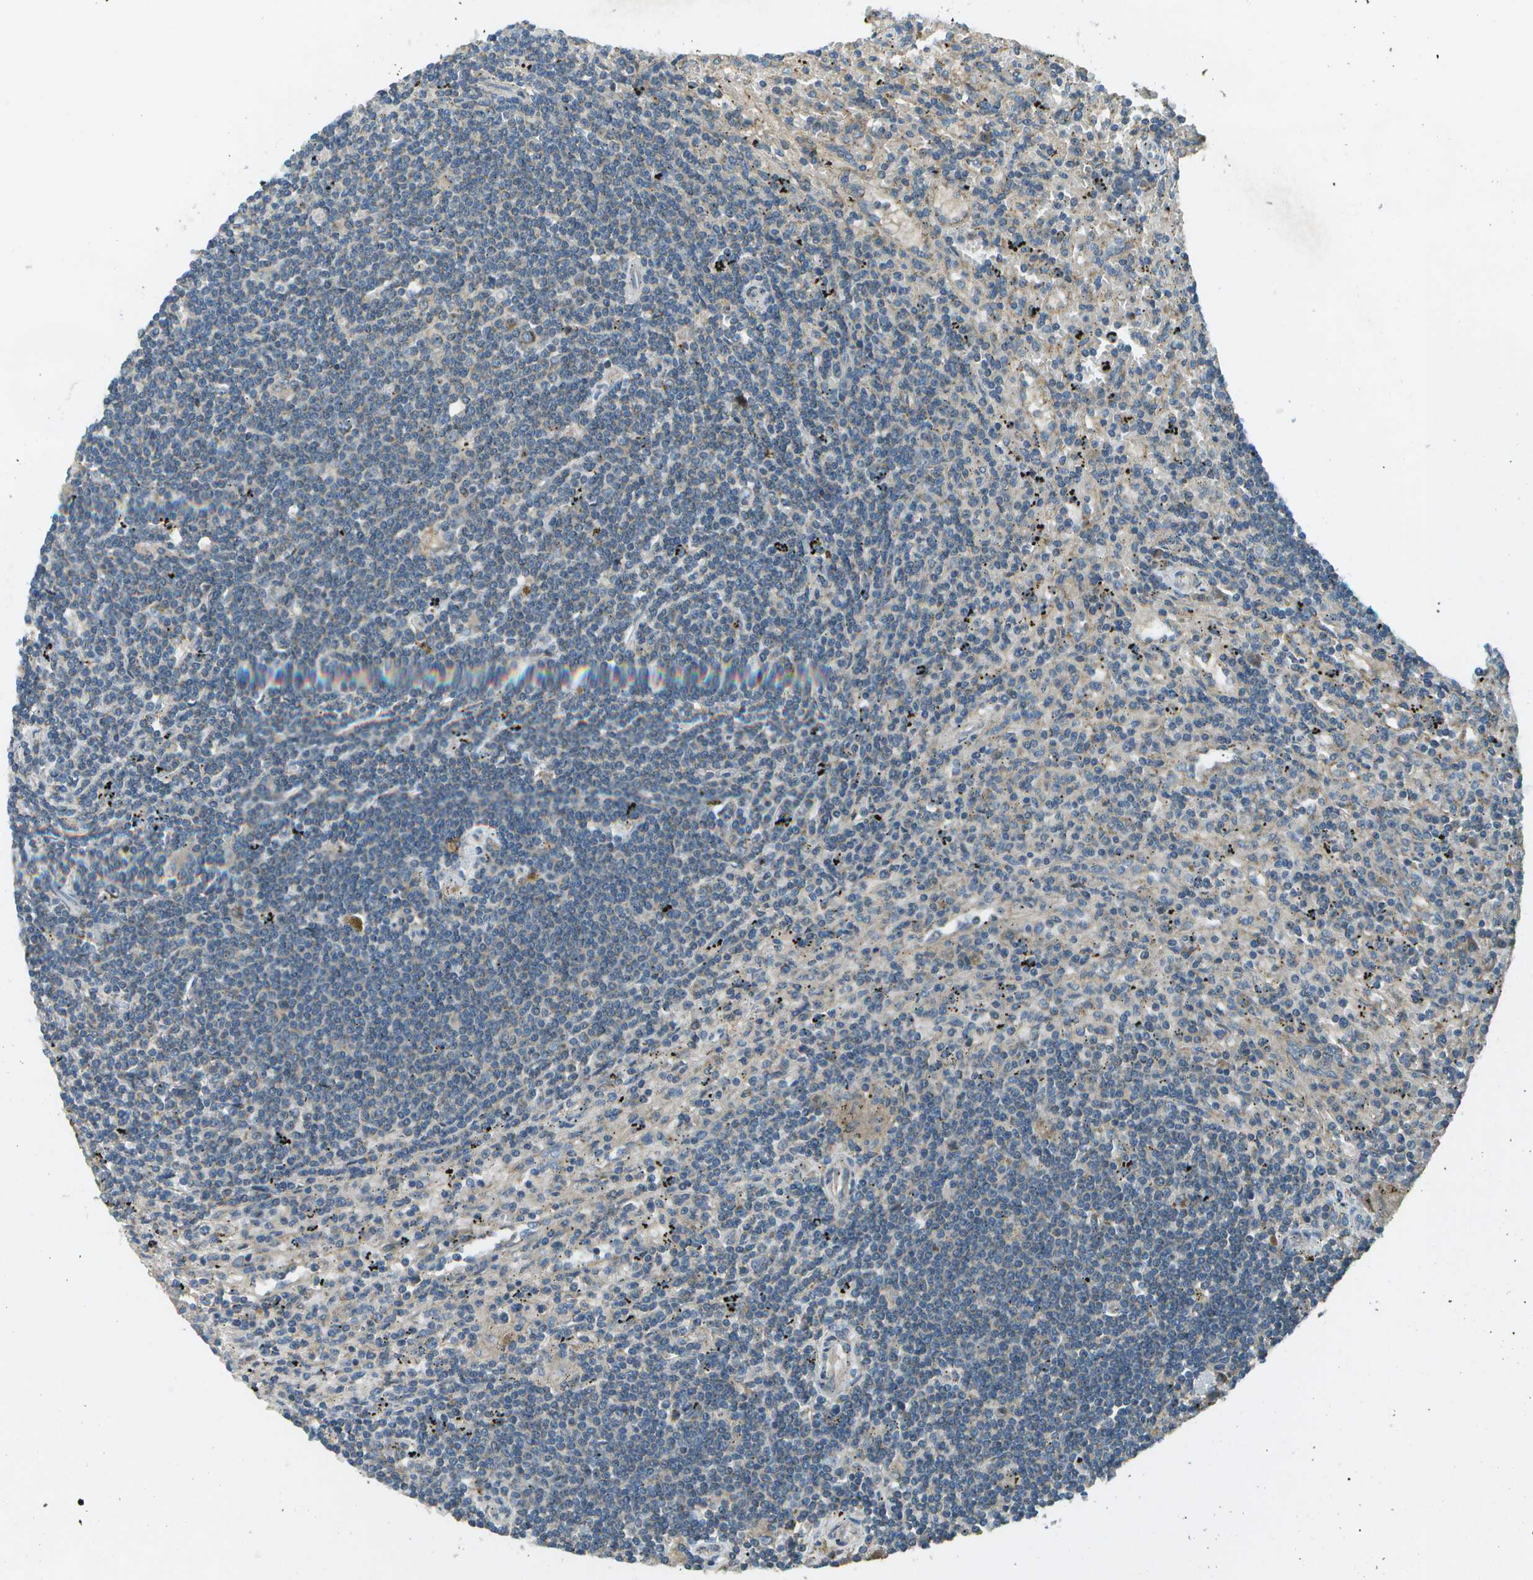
{"staining": {"intensity": "moderate", "quantity": "<25%", "location": "cytoplasmic/membranous"}, "tissue": "lymphoma", "cell_type": "Tumor cells", "image_type": "cancer", "snomed": [{"axis": "morphology", "description": "Malignant lymphoma, non-Hodgkin's type, Low grade"}, {"axis": "topography", "description": "Spleen"}], "caption": "Brown immunohistochemical staining in human lymphoma displays moderate cytoplasmic/membranous staining in approximately <25% of tumor cells.", "gene": "PXYLP1", "patient": {"sex": "male", "age": 76}}